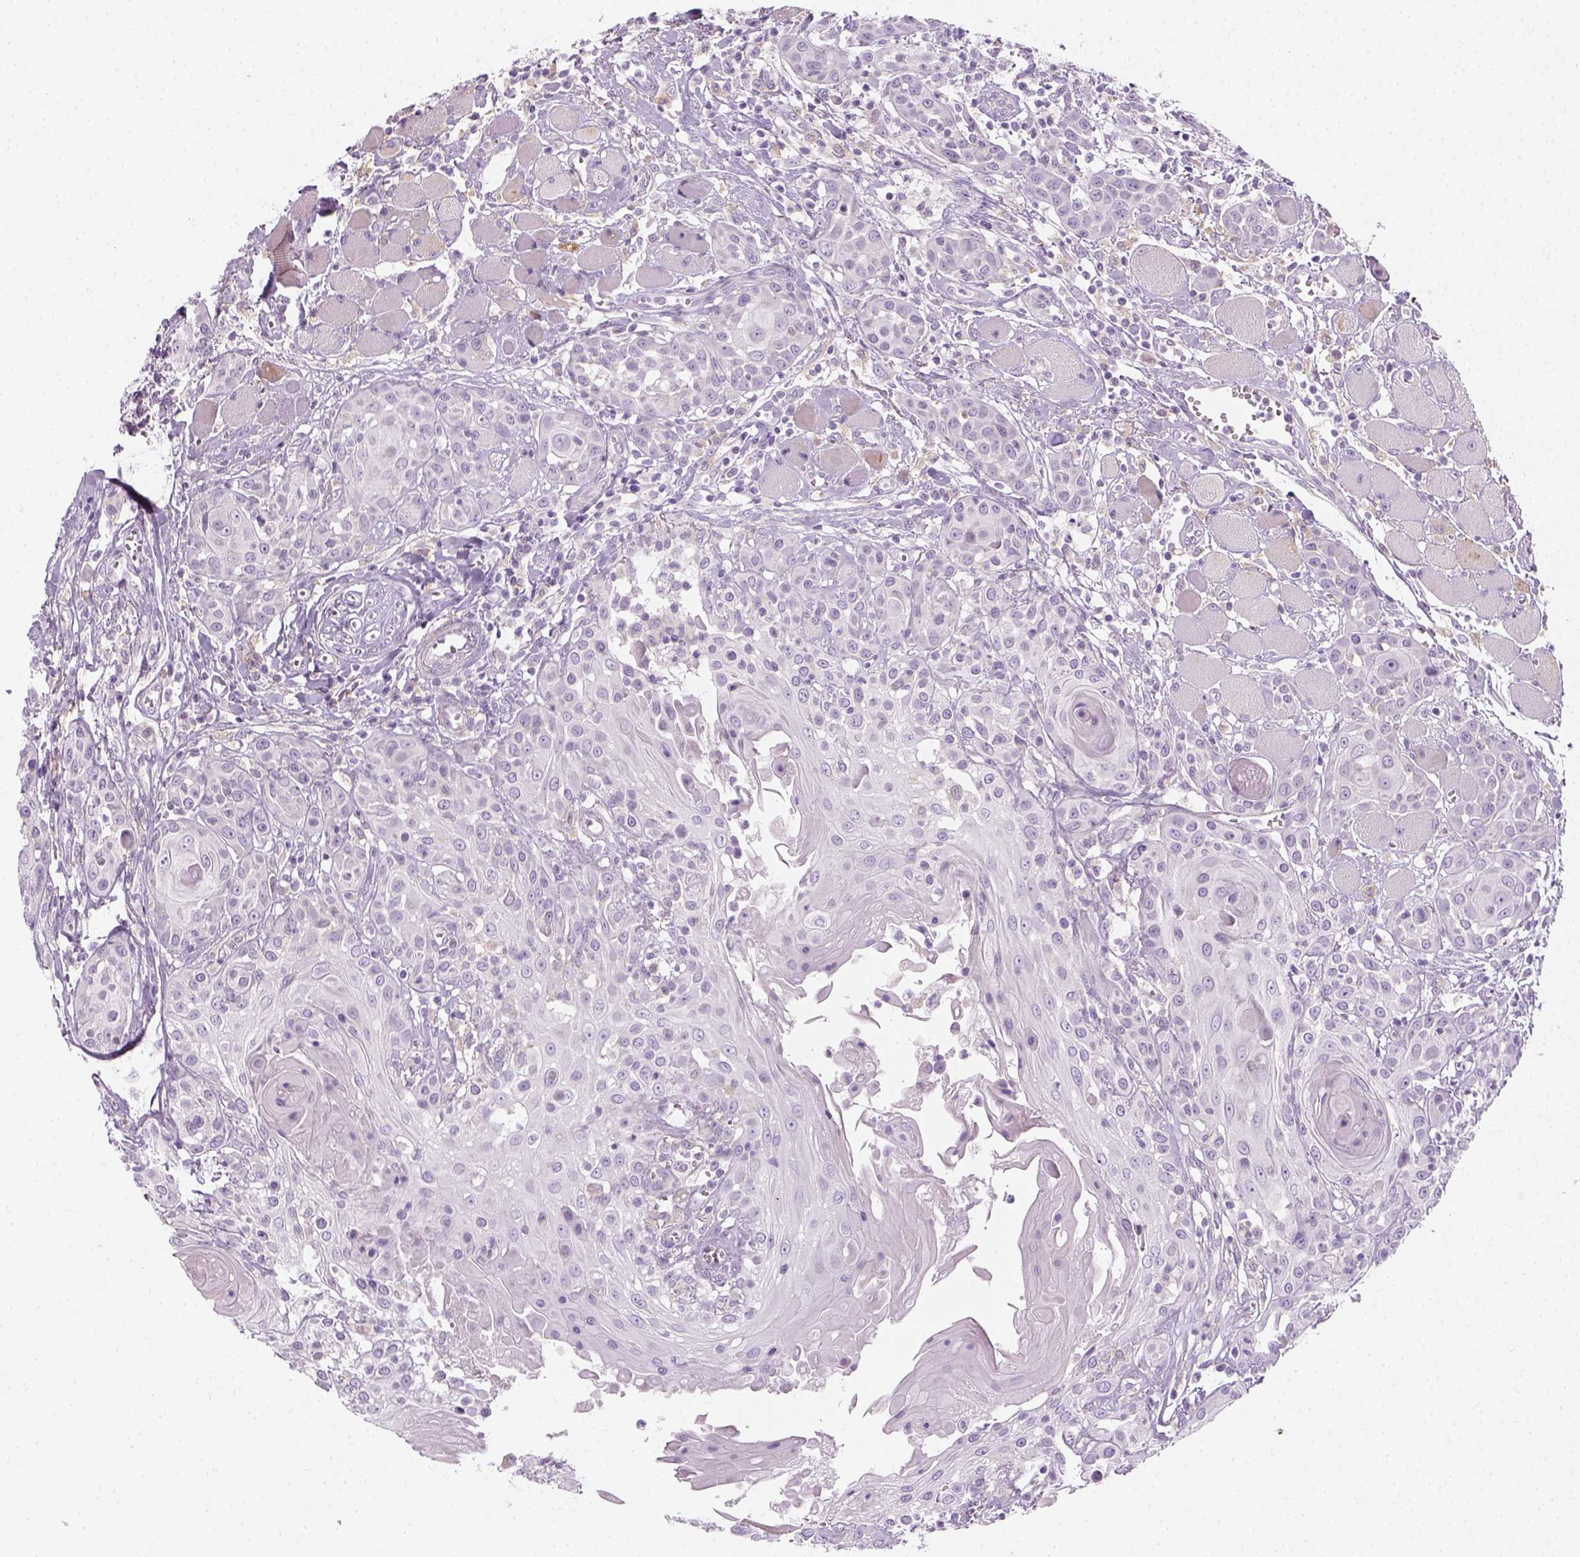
{"staining": {"intensity": "negative", "quantity": "none", "location": "none"}, "tissue": "head and neck cancer", "cell_type": "Tumor cells", "image_type": "cancer", "snomed": [{"axis": "morphology", "description": "Squamous cell carcinoma, NOS"}, {"axis": "topography", "description": "Head-Neck"}], "caption": "Tumor cells show no significant expression in squamous cell carcinoma (head and neck). (DAB (3,3'-diaminobenzidine) immunohistochemistry (IHC) visualized using brightfield microscopy, high magnification).", "gene": "AWAT2", "patient": {"sex": "female", "age": 80}}